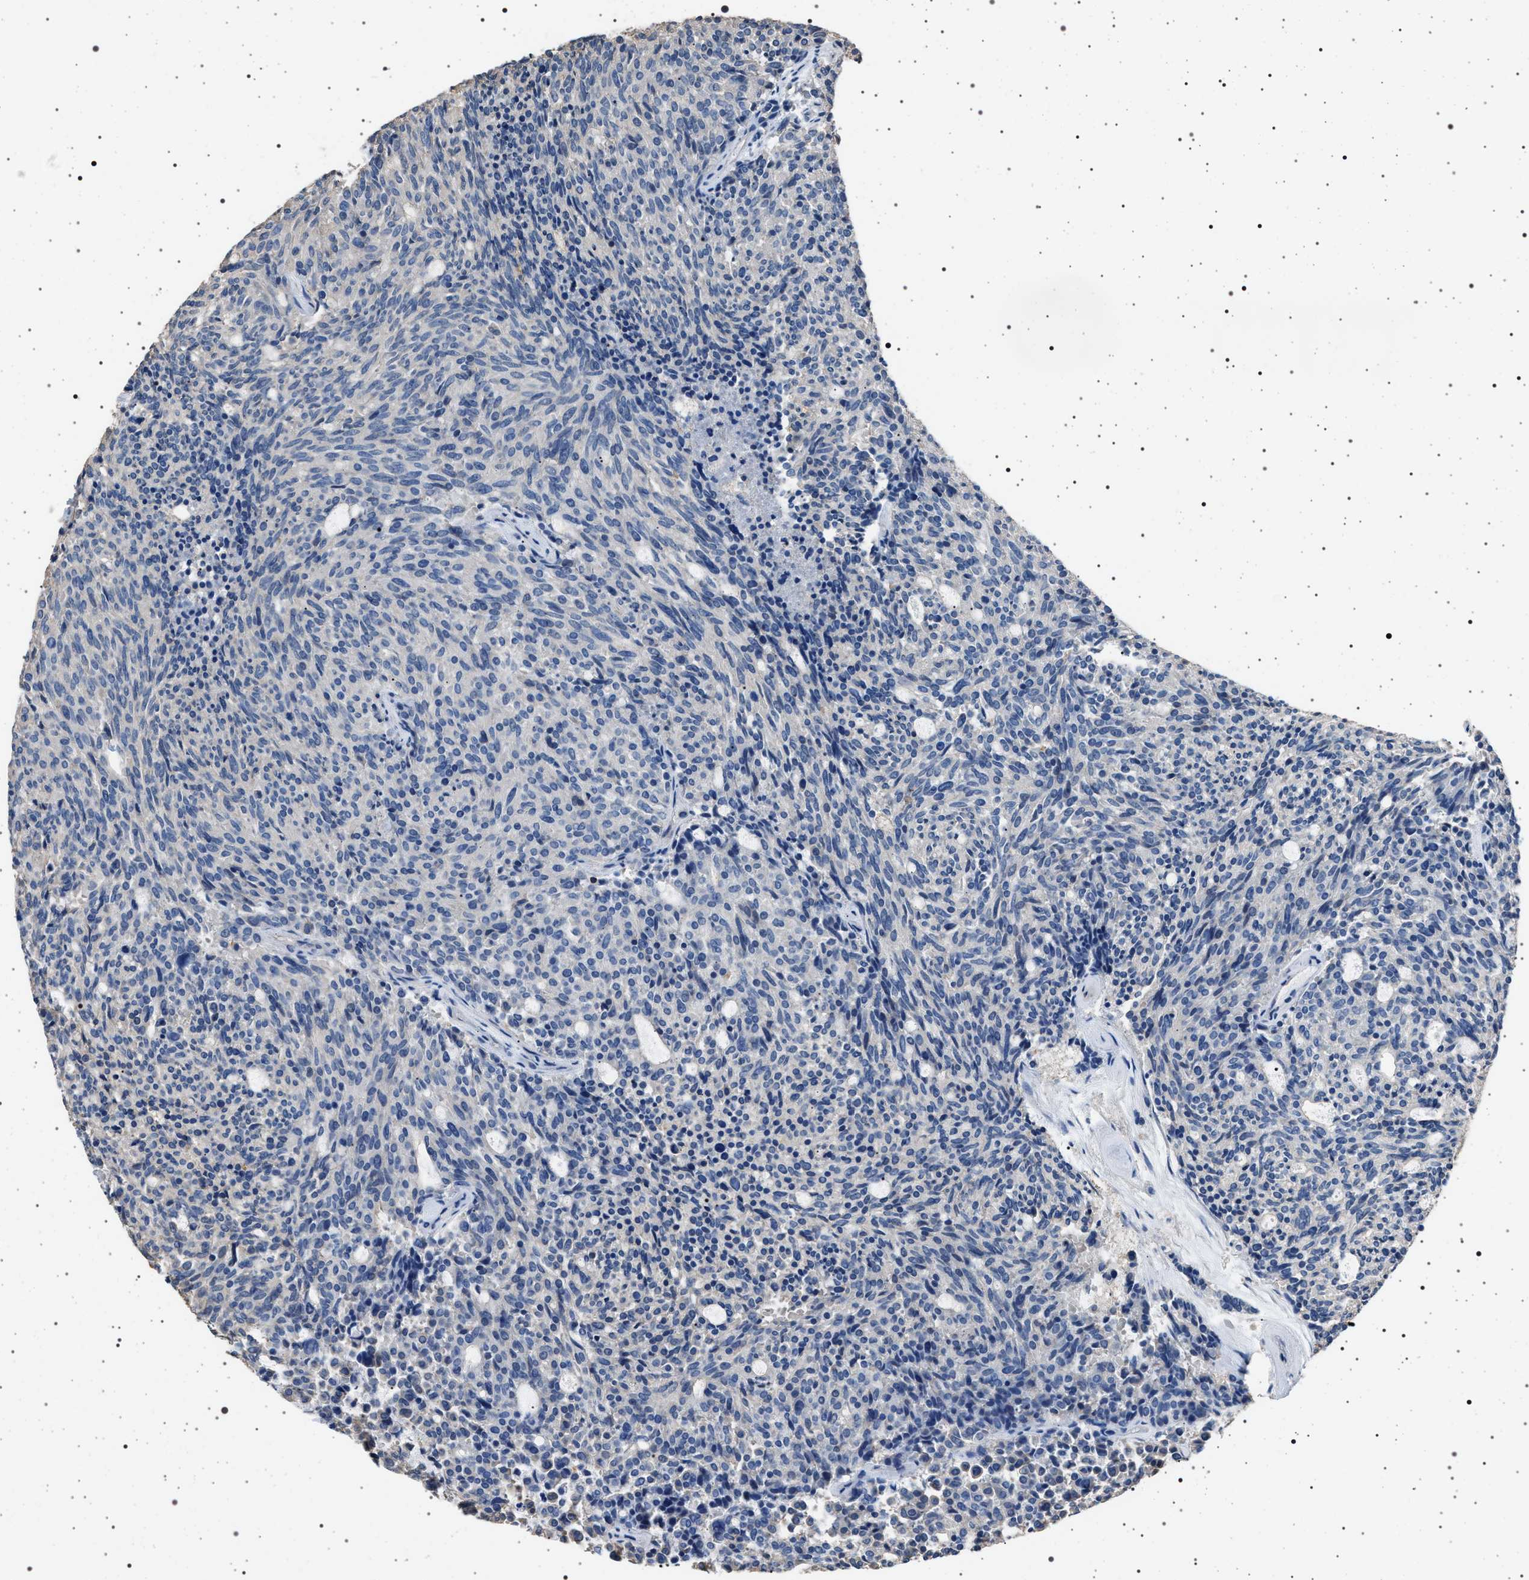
{"staining": {"intensity": "negative", "quantity": "none", "location": "none"}, "tissue": "carcinoid", "cell_type": "Tumor cells", "image_type": "cancer", "snomed": [{"axis": "morphology", "description": "Carcinoid, malignant, NOS"}, {"axis": "topography", "description": "Pancreas"}], "caption": "This image is of carcinoid (malignant) stained with immunohistochemistry to label a protein in brown with the nuclei are counter-stained blue. There is no expression in tumor cells. Brightfield microscopy of IHC stained with DAB (brown) and hematoxylin (blue), captured at high magnification.", "gene": "SMAP2", "patient": {"sex": "female", "age": 54}}